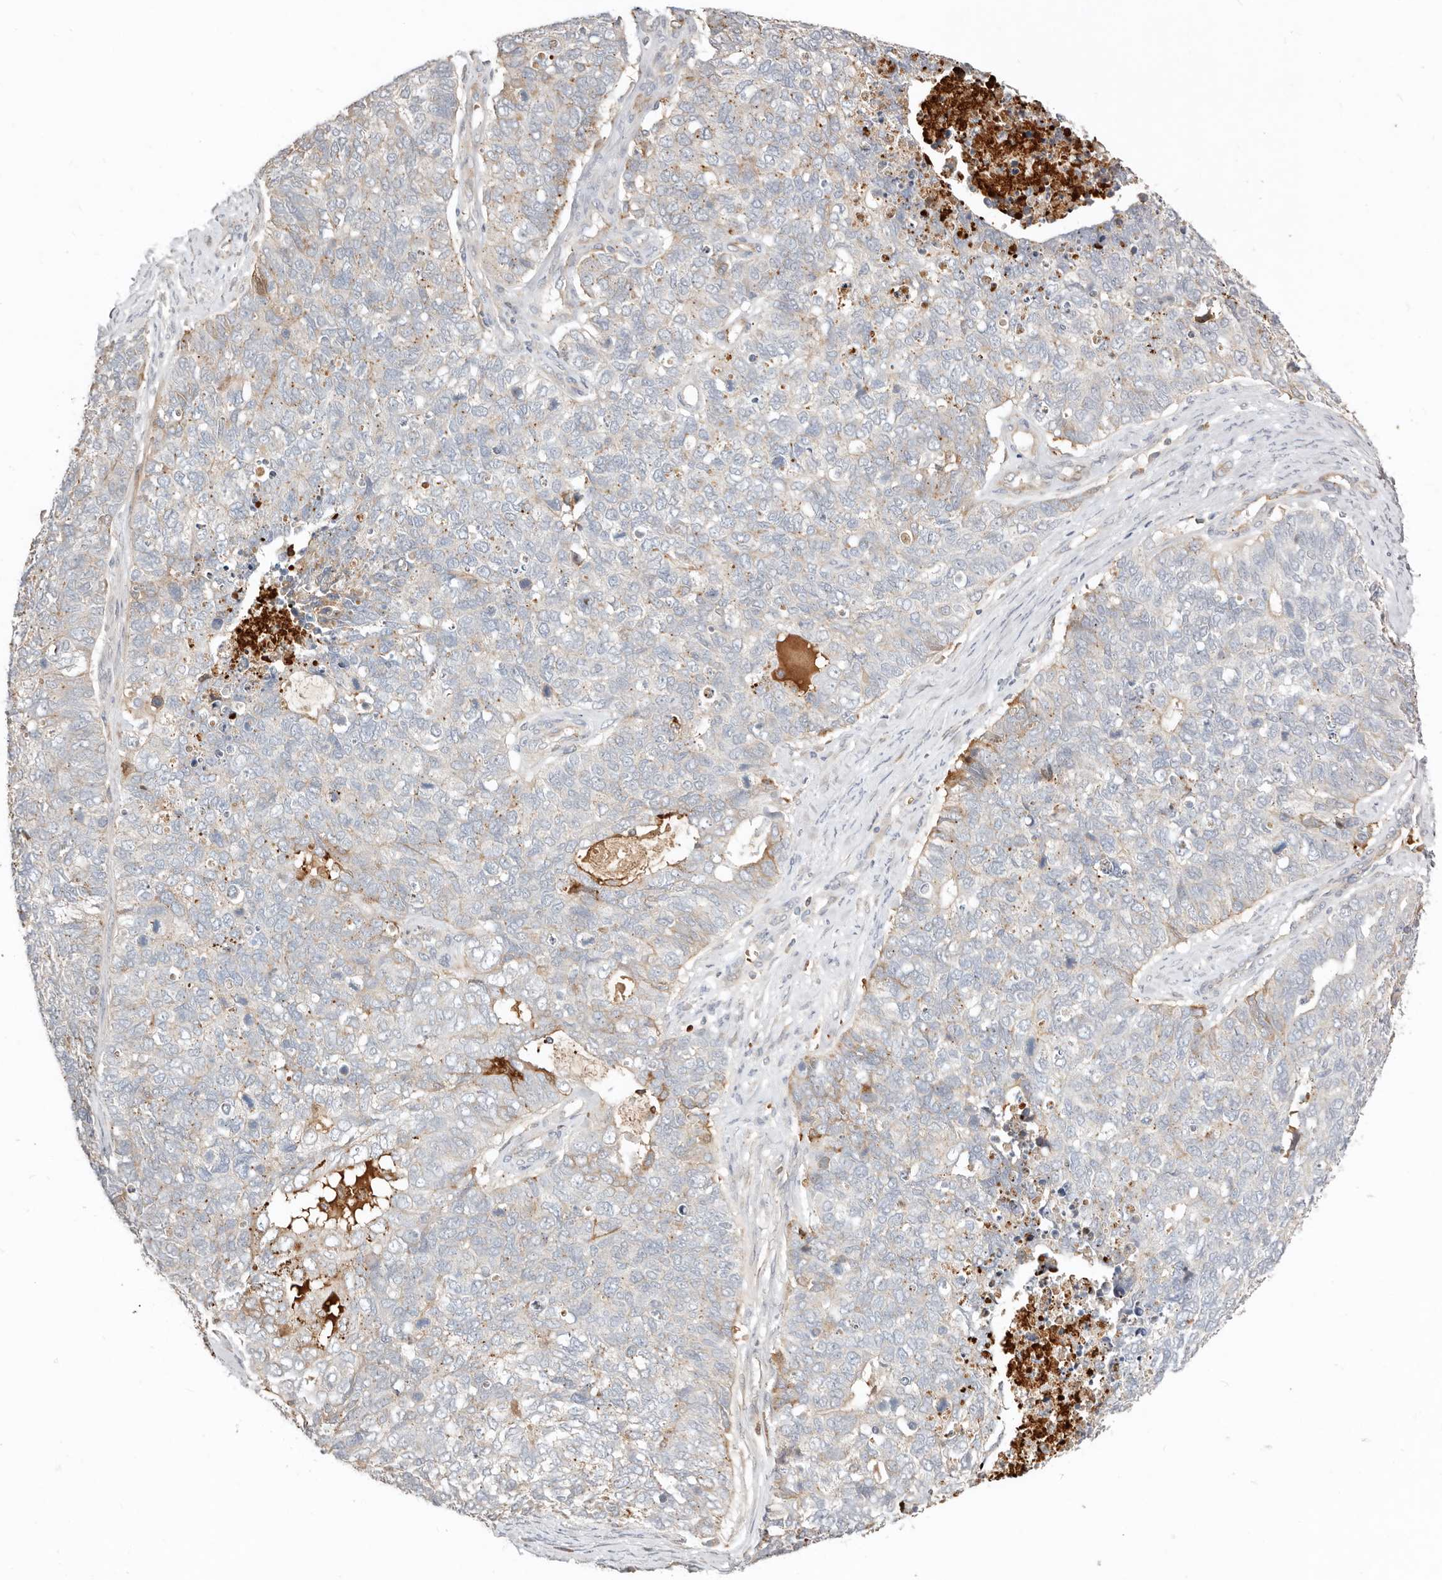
{"staining": {"intensity": "moderate", "quantity": "<25%", "location": "cytoplasmic/membranous"}, "tissue": "cervical cancer", "cell_type": "Tumor cells", "image_type": "cancer", "snomed": [{"axis": "morphology", "description": "Squamous cell carcinoma, NOS"}, {"axis": "topography", "description": "Cervix"}], "caption": "Immunohistochemical staining of cervical cancer (squamous cell carcinoma) demonstrates low levels of moderate cytoplasmic/membranous positivity in about <25% of tumor cells. The protein of interest is stained brown, and the nuclei are stained in blue (DAB IHC with brightfield microscopy, high magnification).", "gene": "MTFR2", "patient": {"sex": "female", "age": 63}}